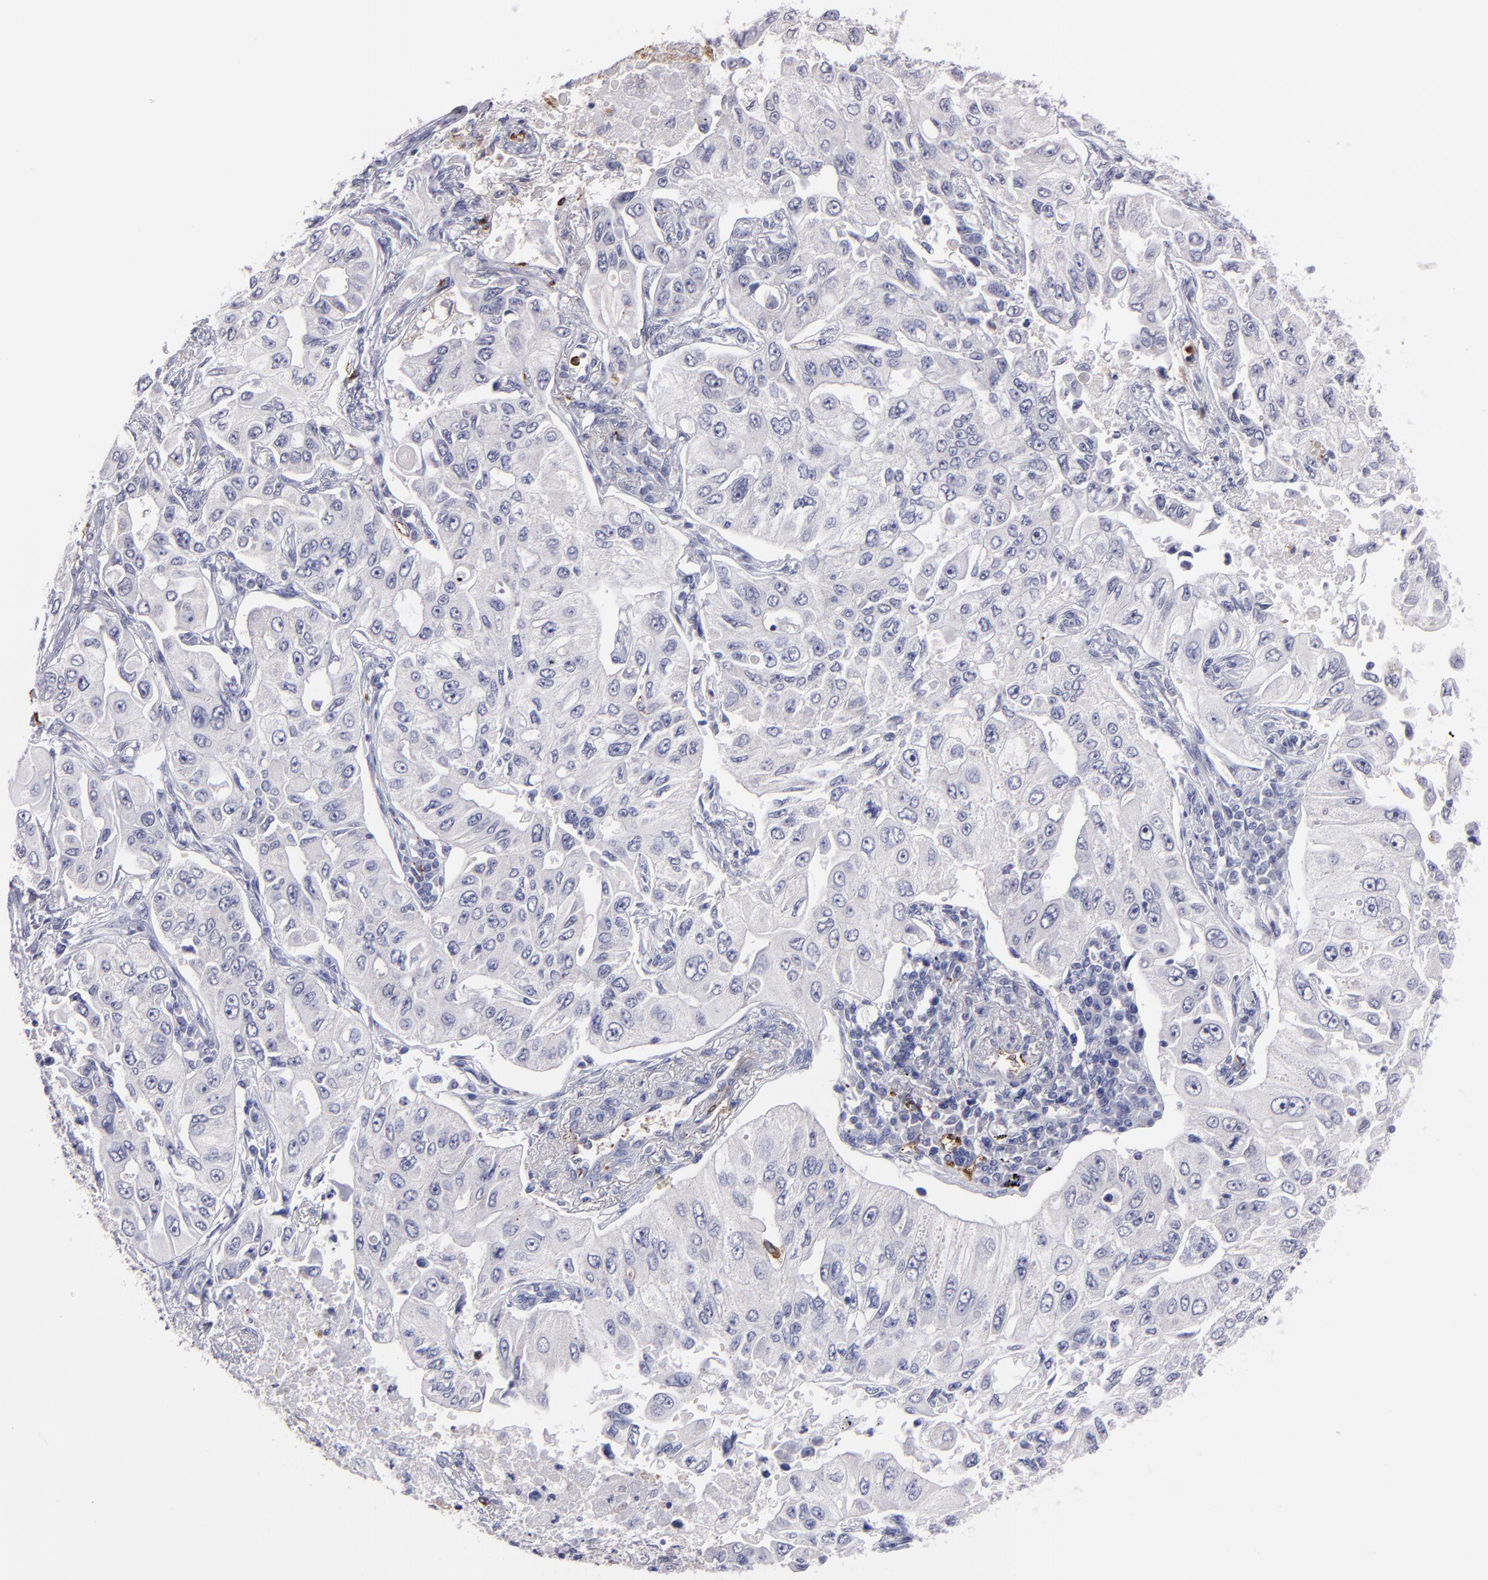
{"staining": {"intensity": "negative", "quantity": "none", "location": "none"}, "tissue": "lung cancer", "cell_type": "Tumor cells", "image_type": "cancer", "snomed": [{"axis": "morphology", "description": "Adenocarcinoma, NOS"}, {"axis": "topography", "description": "Lung"}], "caption": "Human adenocarcinoma (lung) stained for a protein using IHC displays no staining in tumor cells.", "gene": "CD36", "patient": {"sex": "male", "age": 84}}